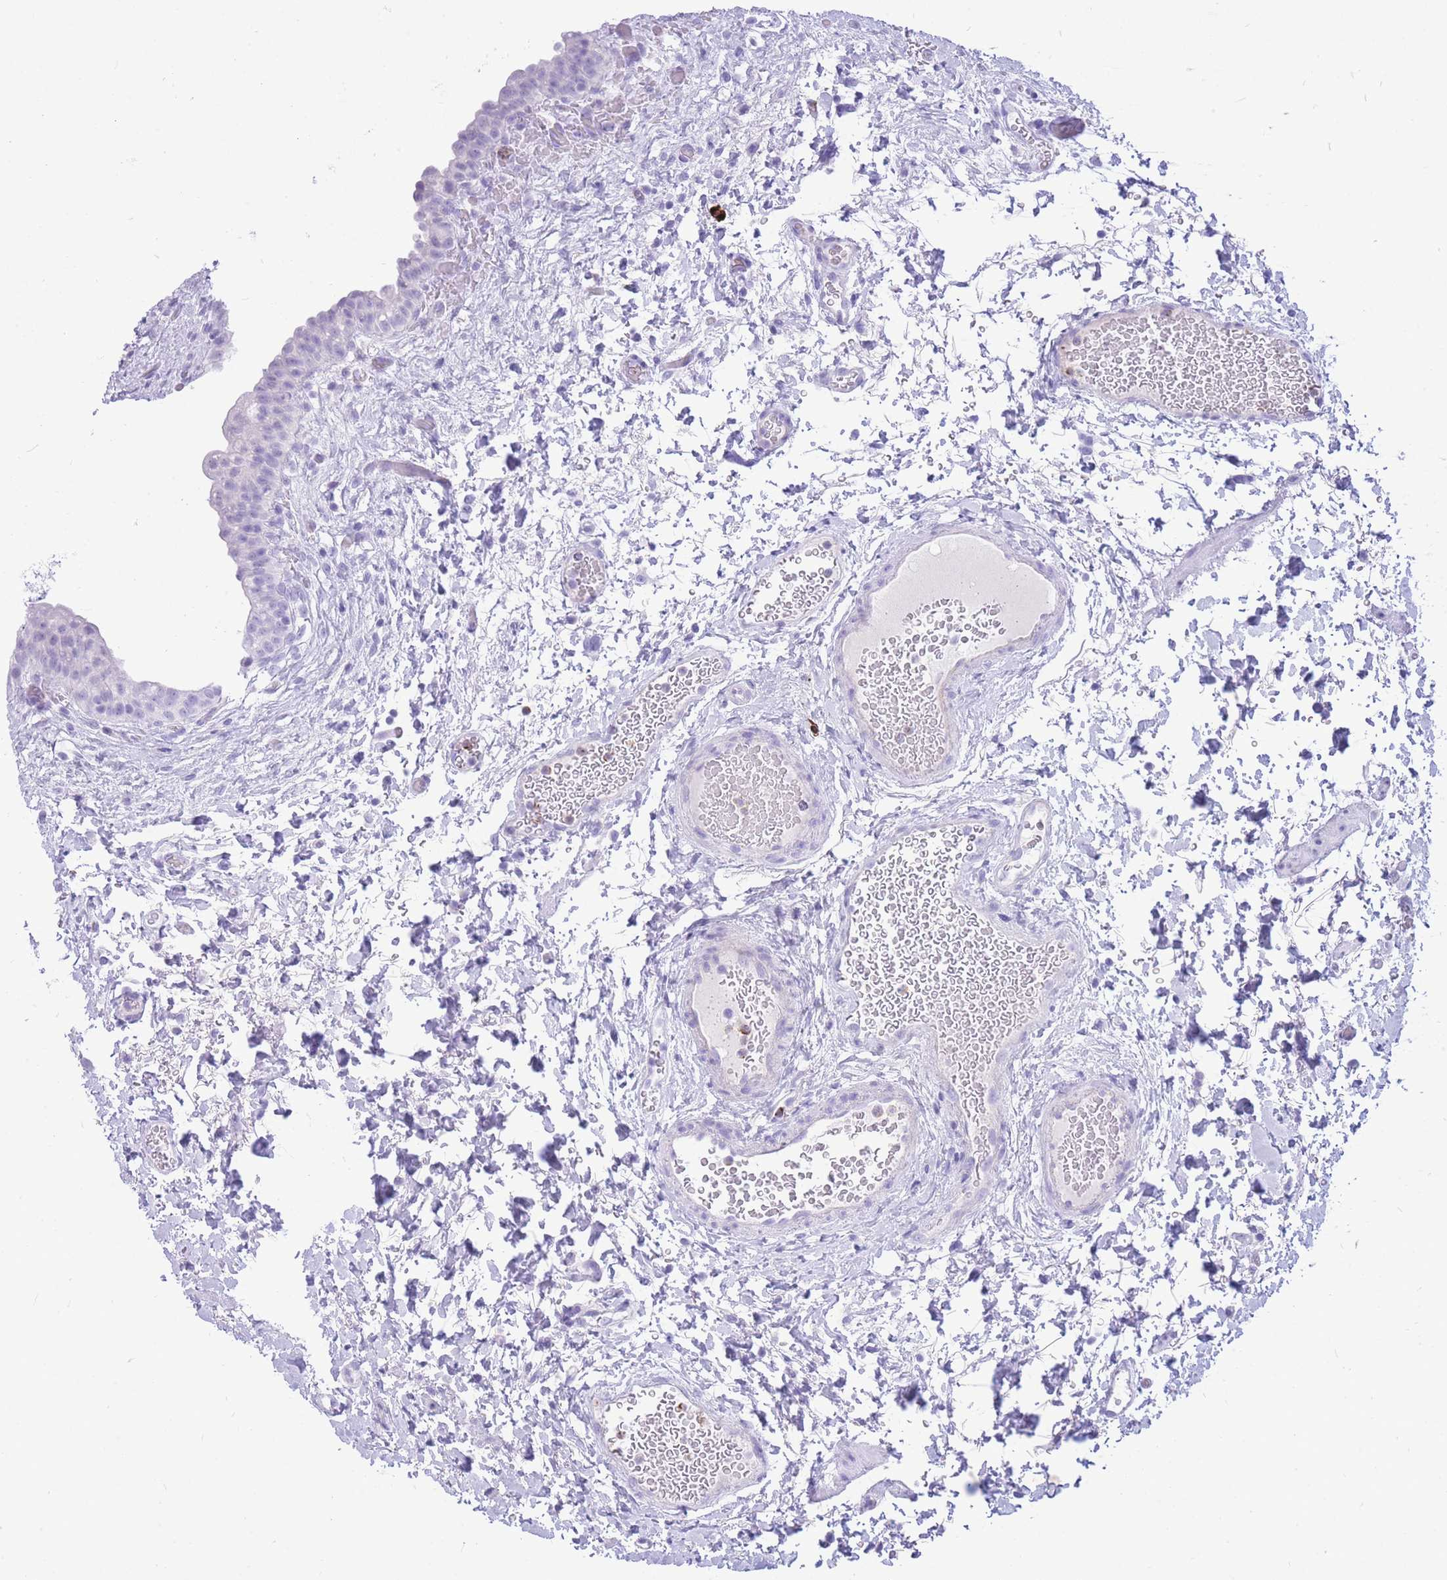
{"staining": {"intensity": "negative", "quantity": "none", "location": "none"}, "tissue": "urinary bladder", "cell_type": "Urothelial cells", "image_type": "normal", "snomed": [{"axis": "morphology", "description": "Normal tissue, NOS"}, {"axis": "topography", "description": "Urinary bladder"}], "caption": "IHC image of normal urinary bladder: urinary bladder stained with DAB displays no significant protein expression in urothelial cells.", "gene": "ZFP62", "patient": {"sex": "male", "age": 69}}